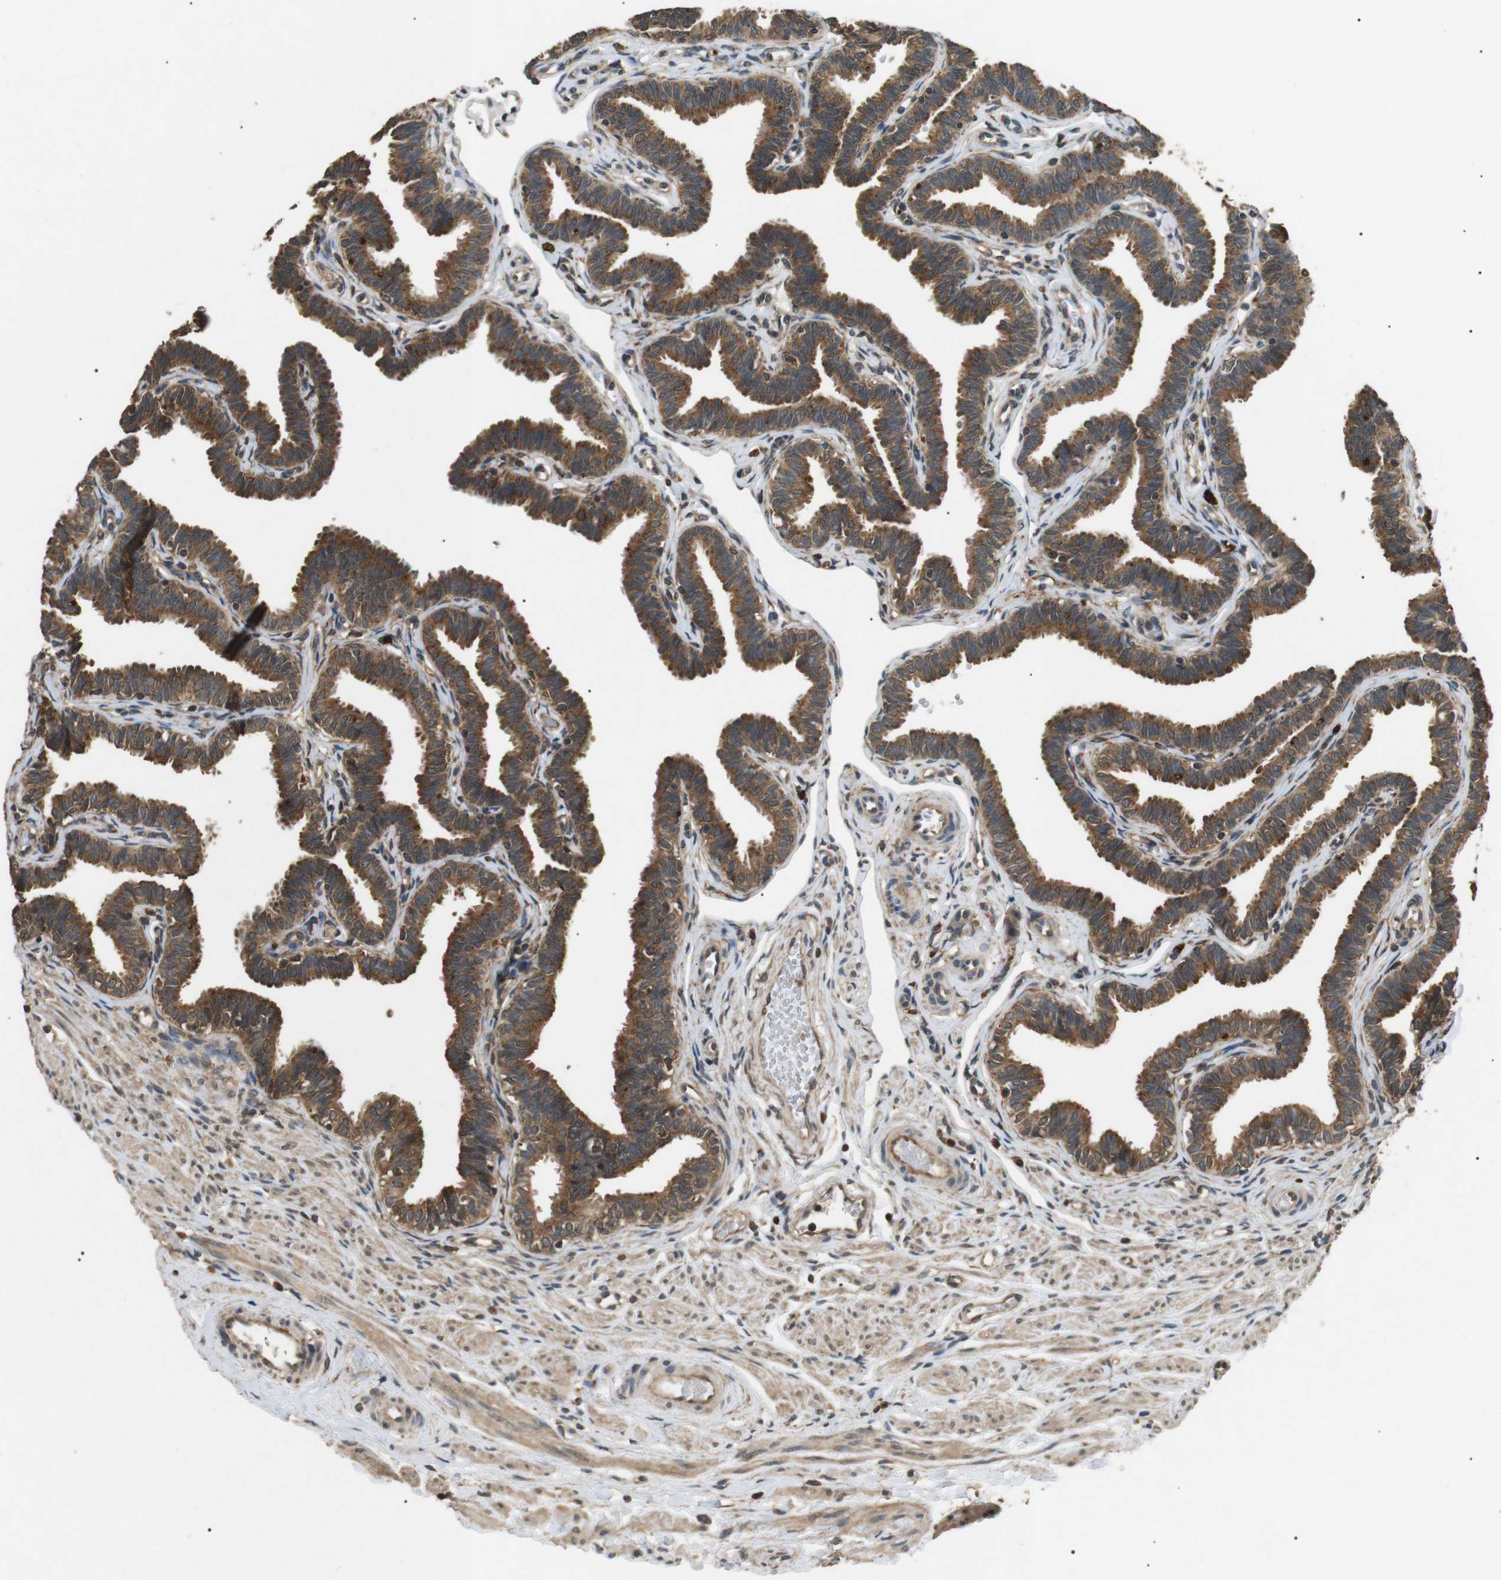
{"staining": {"intensity": "moderate", "quantity": ">75%", "location": "cytoplasmic/membranous"}, "tissue": "fallopian tube", "cell_type": "Glandular cells", "image_type": "normal", "snomed": [{"axis": "morphology", "description": "Normal tissue, NOS"}, {"axis": "topography", "description": "Fallopian tube"}, {"axis": "topography", "description": "Ovary"}], "caption": "DAB immunohistochemical staining of benign fallopian tube displays moderate cytoplasmic/membranous protein expression in approximately >75% of glandular cells.", "gene": "TBC1D15", "patient": {"sex": "female", "age": 23}}